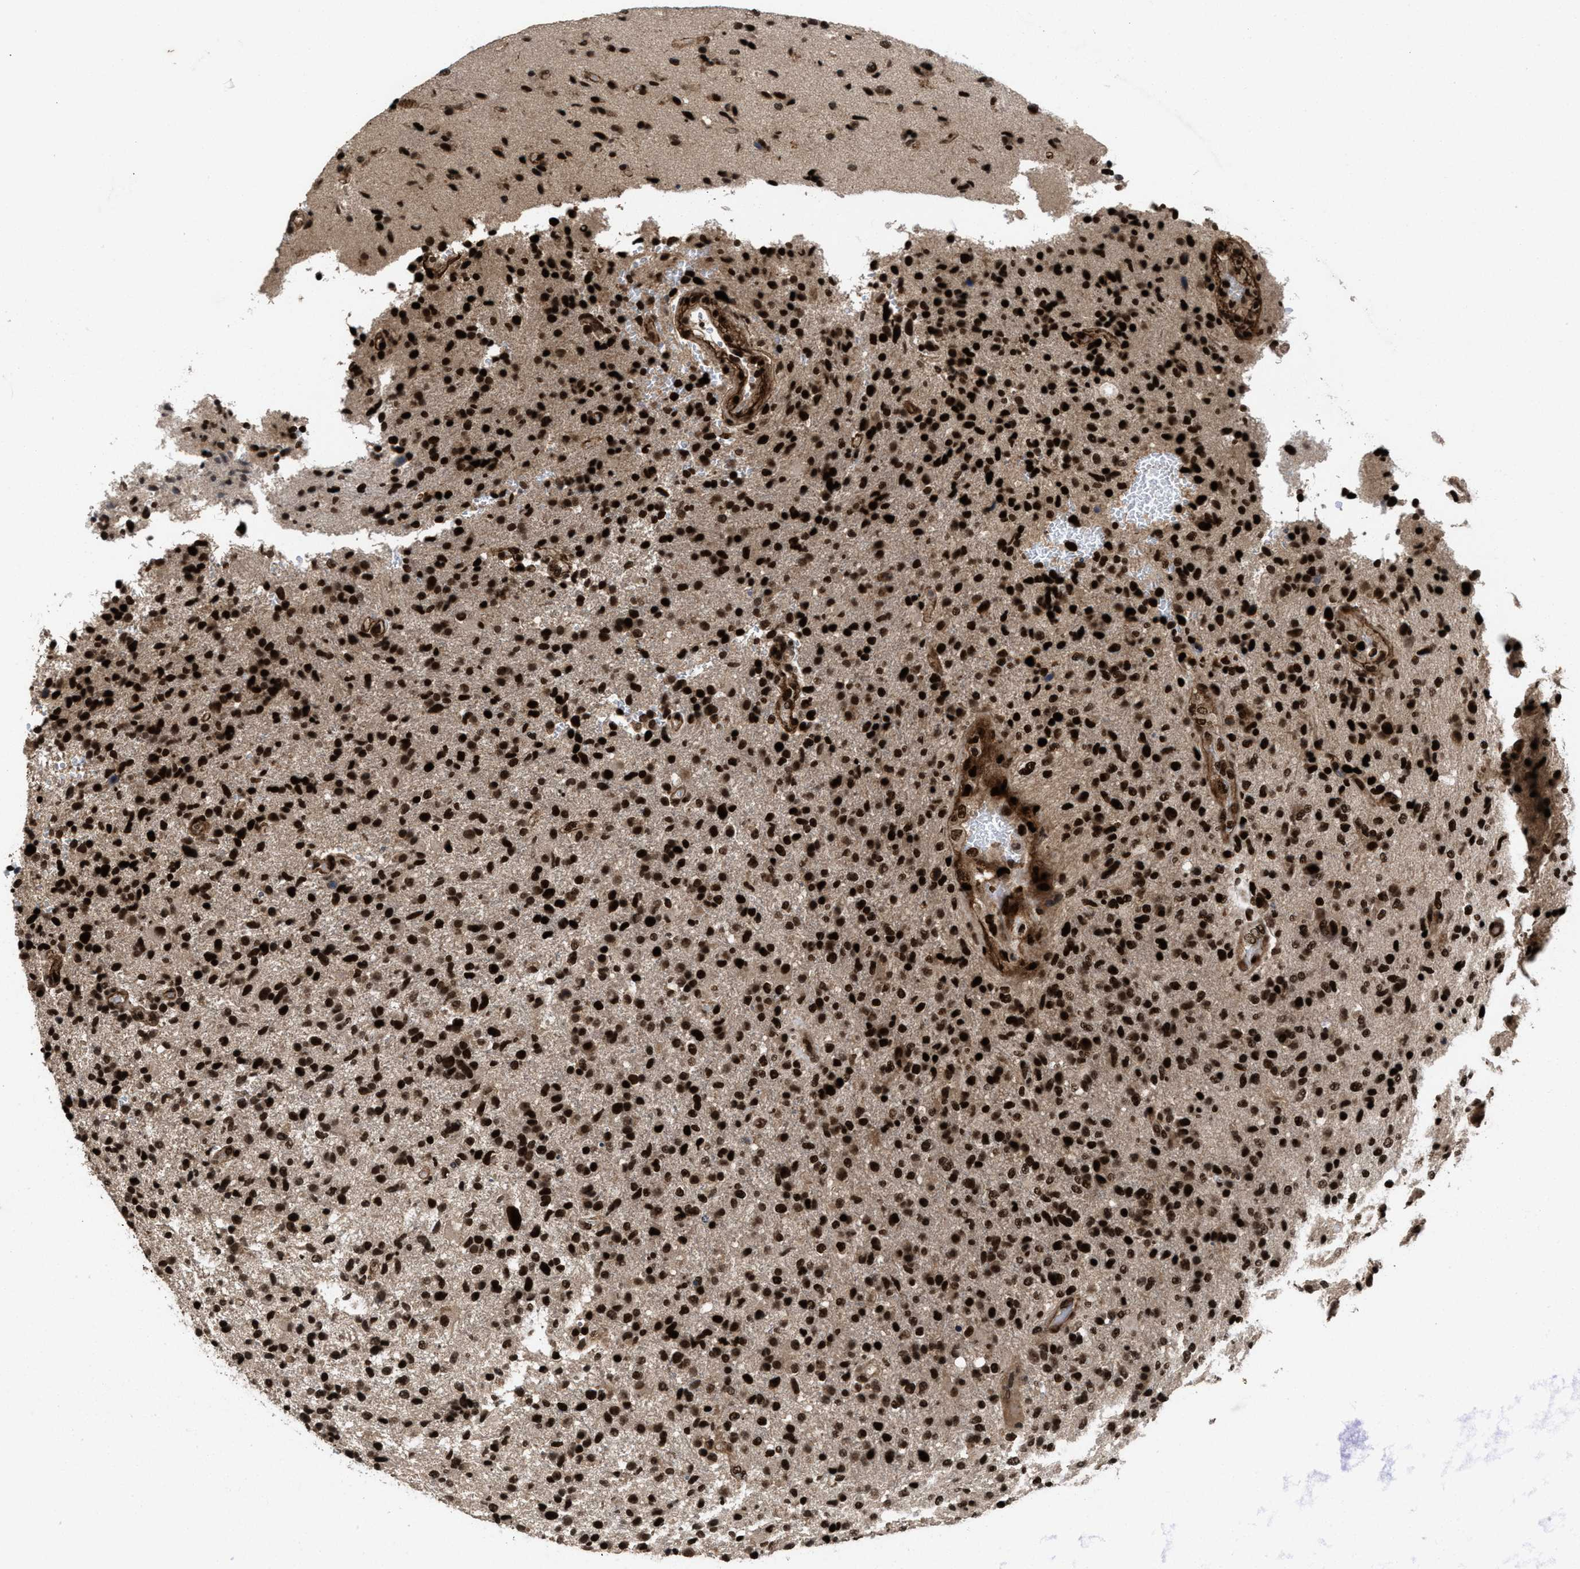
{"staining": {"intensity": "strong", "quantity": ">75%", "location": "nuclear"}, "tissue": "glioma", "cell_type": "Tumor cells", "image_type": "cancer", "snomed": [{"axis": "morphology", "description": "Glioma, malignant, High grade"}, {"axis": "topography", "description": "Brain"}], "caption": "Tumor cells demonstrate strong nuclear positivity in approximately >75% of cells in high-grade glioma (malignant).", "gene": "WIZ", "patient": {"sex": "male", "age": 72}}